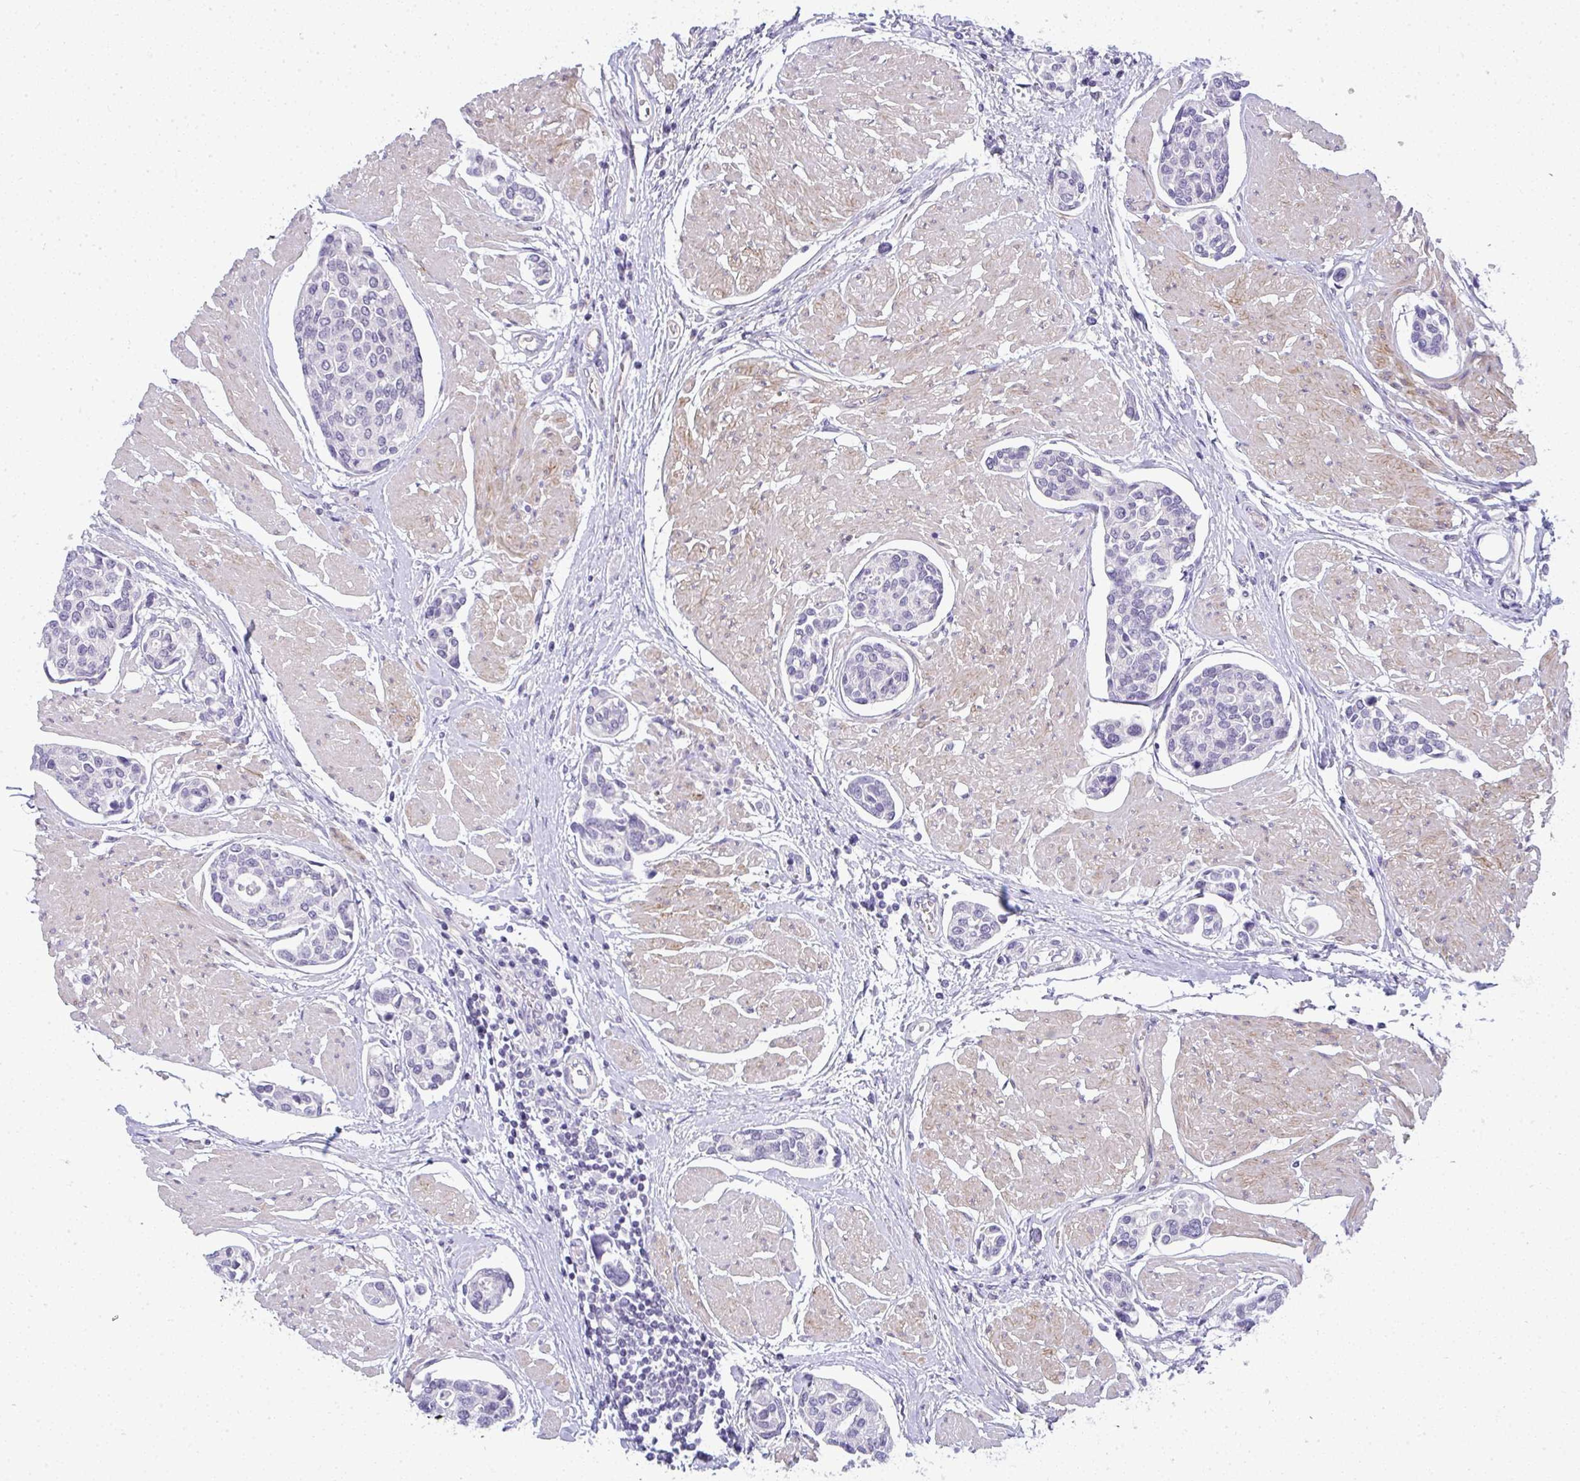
{"staining": {"intensity": "negative", "quantity": "none", "location": "none"}, "tissue": "urothelial cancer", "cell_type": "Tumor cells", "image_type": "cancer", "snomed": [{"axis": "morphology", "description": "Urothelial carcinoma, High grade"}, {"axis": "topography", "description": "Urinary bladder"}], "caption": "Tumor cells show no significant positivity in high-grade urothelial carcinoma.", "gene": "TMEM82", "patient": {"sex": "male", "age": 78}}